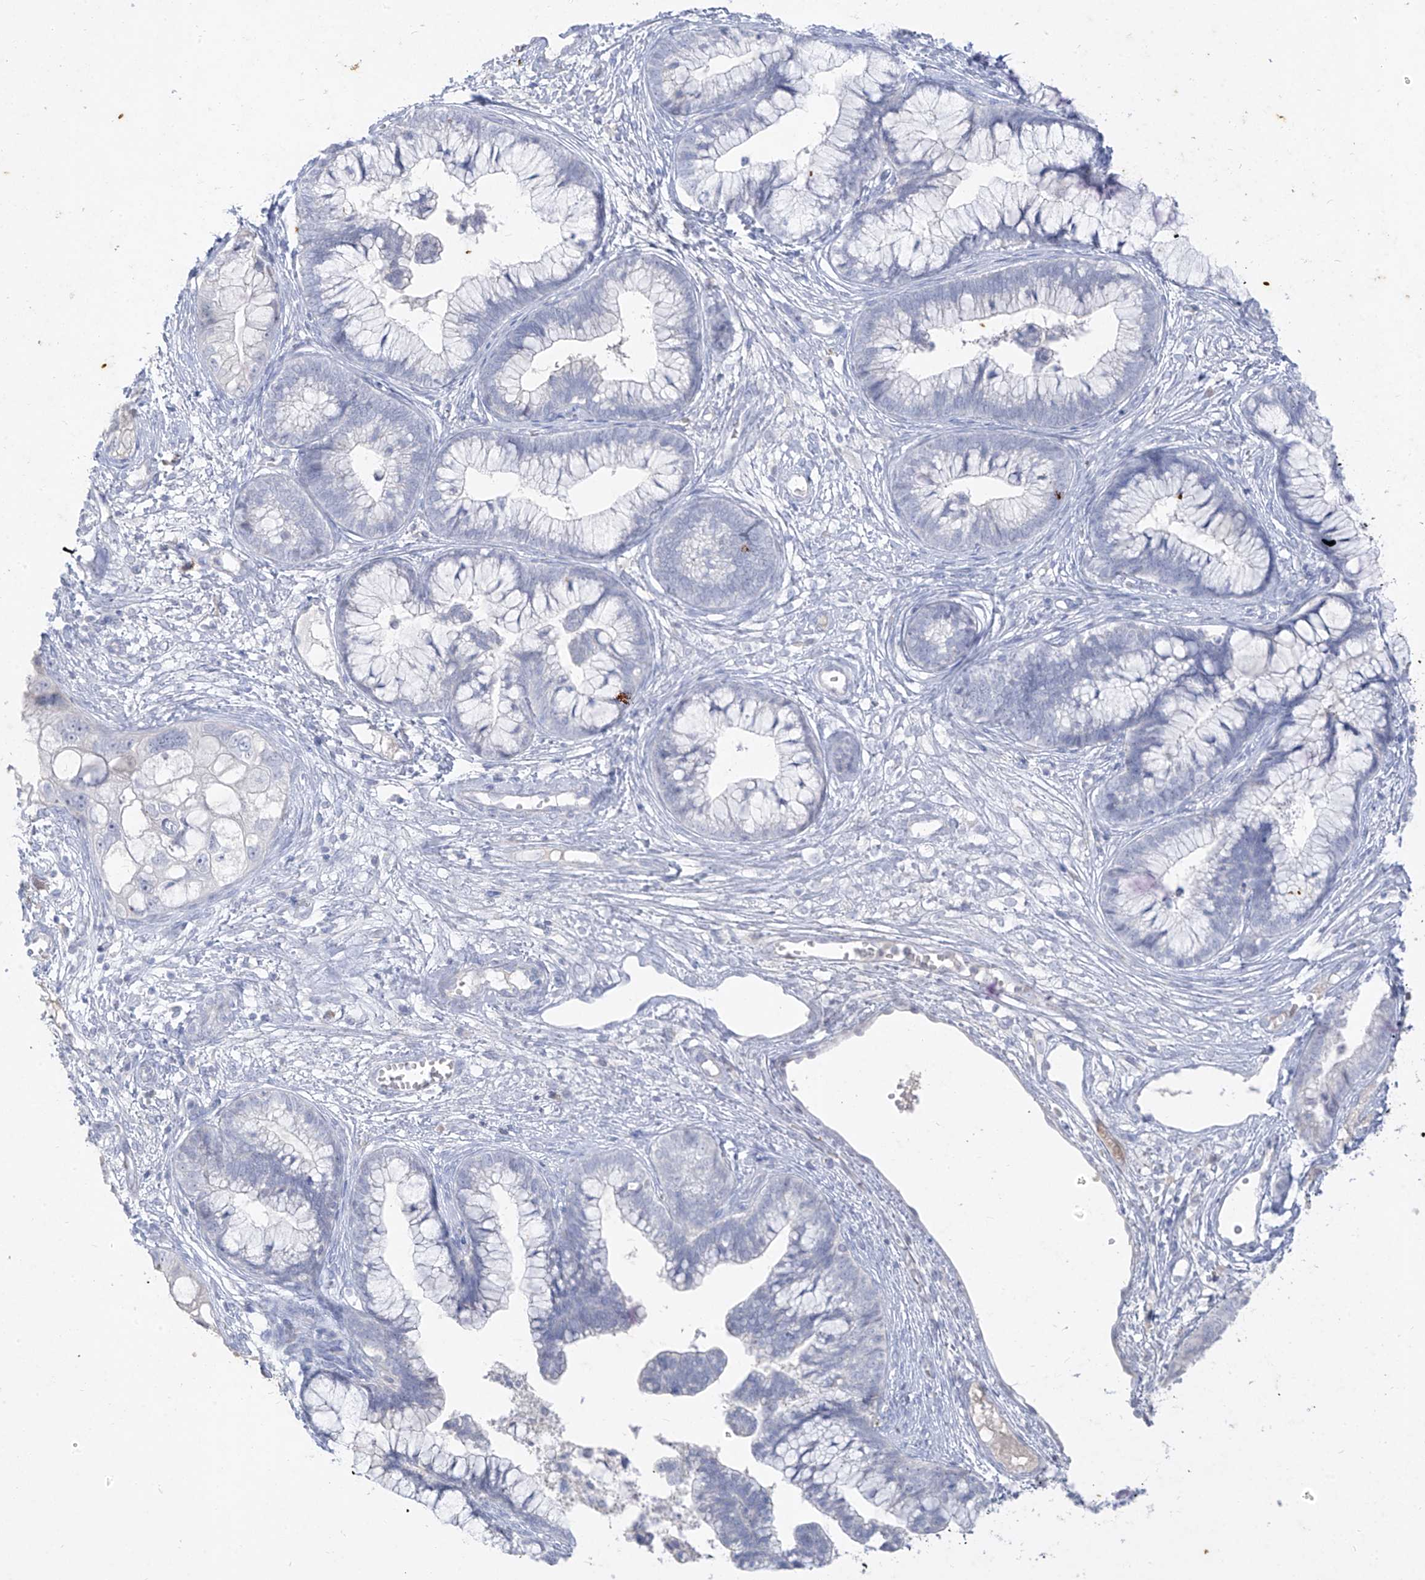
{"staining": {"intensity": "negative", "quantity": "none", "location": "none"}, "tissue": "cervical cancer", "cell_type": "Tumor cells", "image_type": "cancer", "snomed": [{"axis": "morphology", "description": "Adenocarcinoma, NOS"}, {"axis": "topography", "description": "Cervix"}], "caption": "DAB immunohistochemical staining of human adenocarcinoma (cervical) demonstrates no significant positivity in tumor cells.", "gene": "TGM4", "patient": {"sex": "female", "age": 44}}